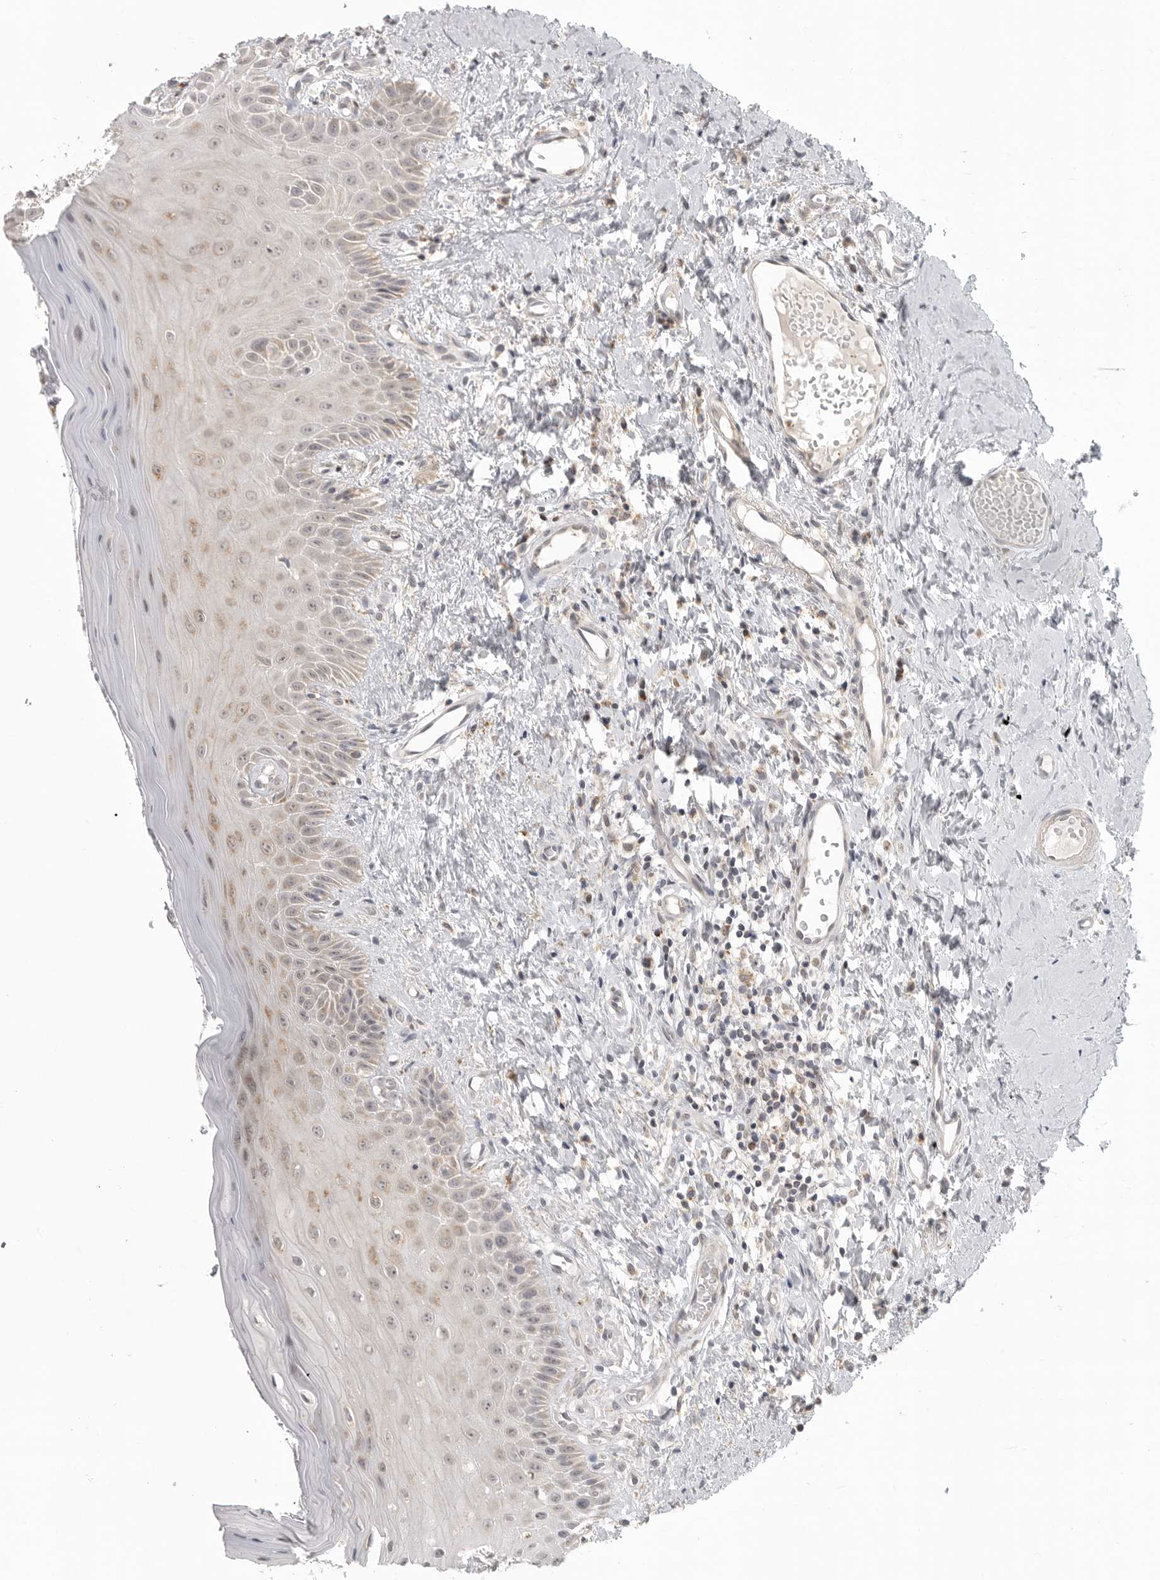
{"staining": {"intensity": "weak", "quantity": "25%-75%", "location": "cytoplasmic/membranous,nuclear"}, "tissue": "oral mucosa", "cell_type": "Squamous epithelial cells", "image_type": "normal", "snomed": [{"axis": "morphology", "description": "Normal tissue, NOS"}, {"axis": "topography", "description": "Oral tissue"}], "caption": "Protein staining by immunohistochemistry exhibits weak cytoplasmic/membranous,nuclear expression in about 25%-75% of squamous epithelial cells in benign oral mucosa.", "gene": "KALRN", "patient": {"sex": "male", "age": 66}}